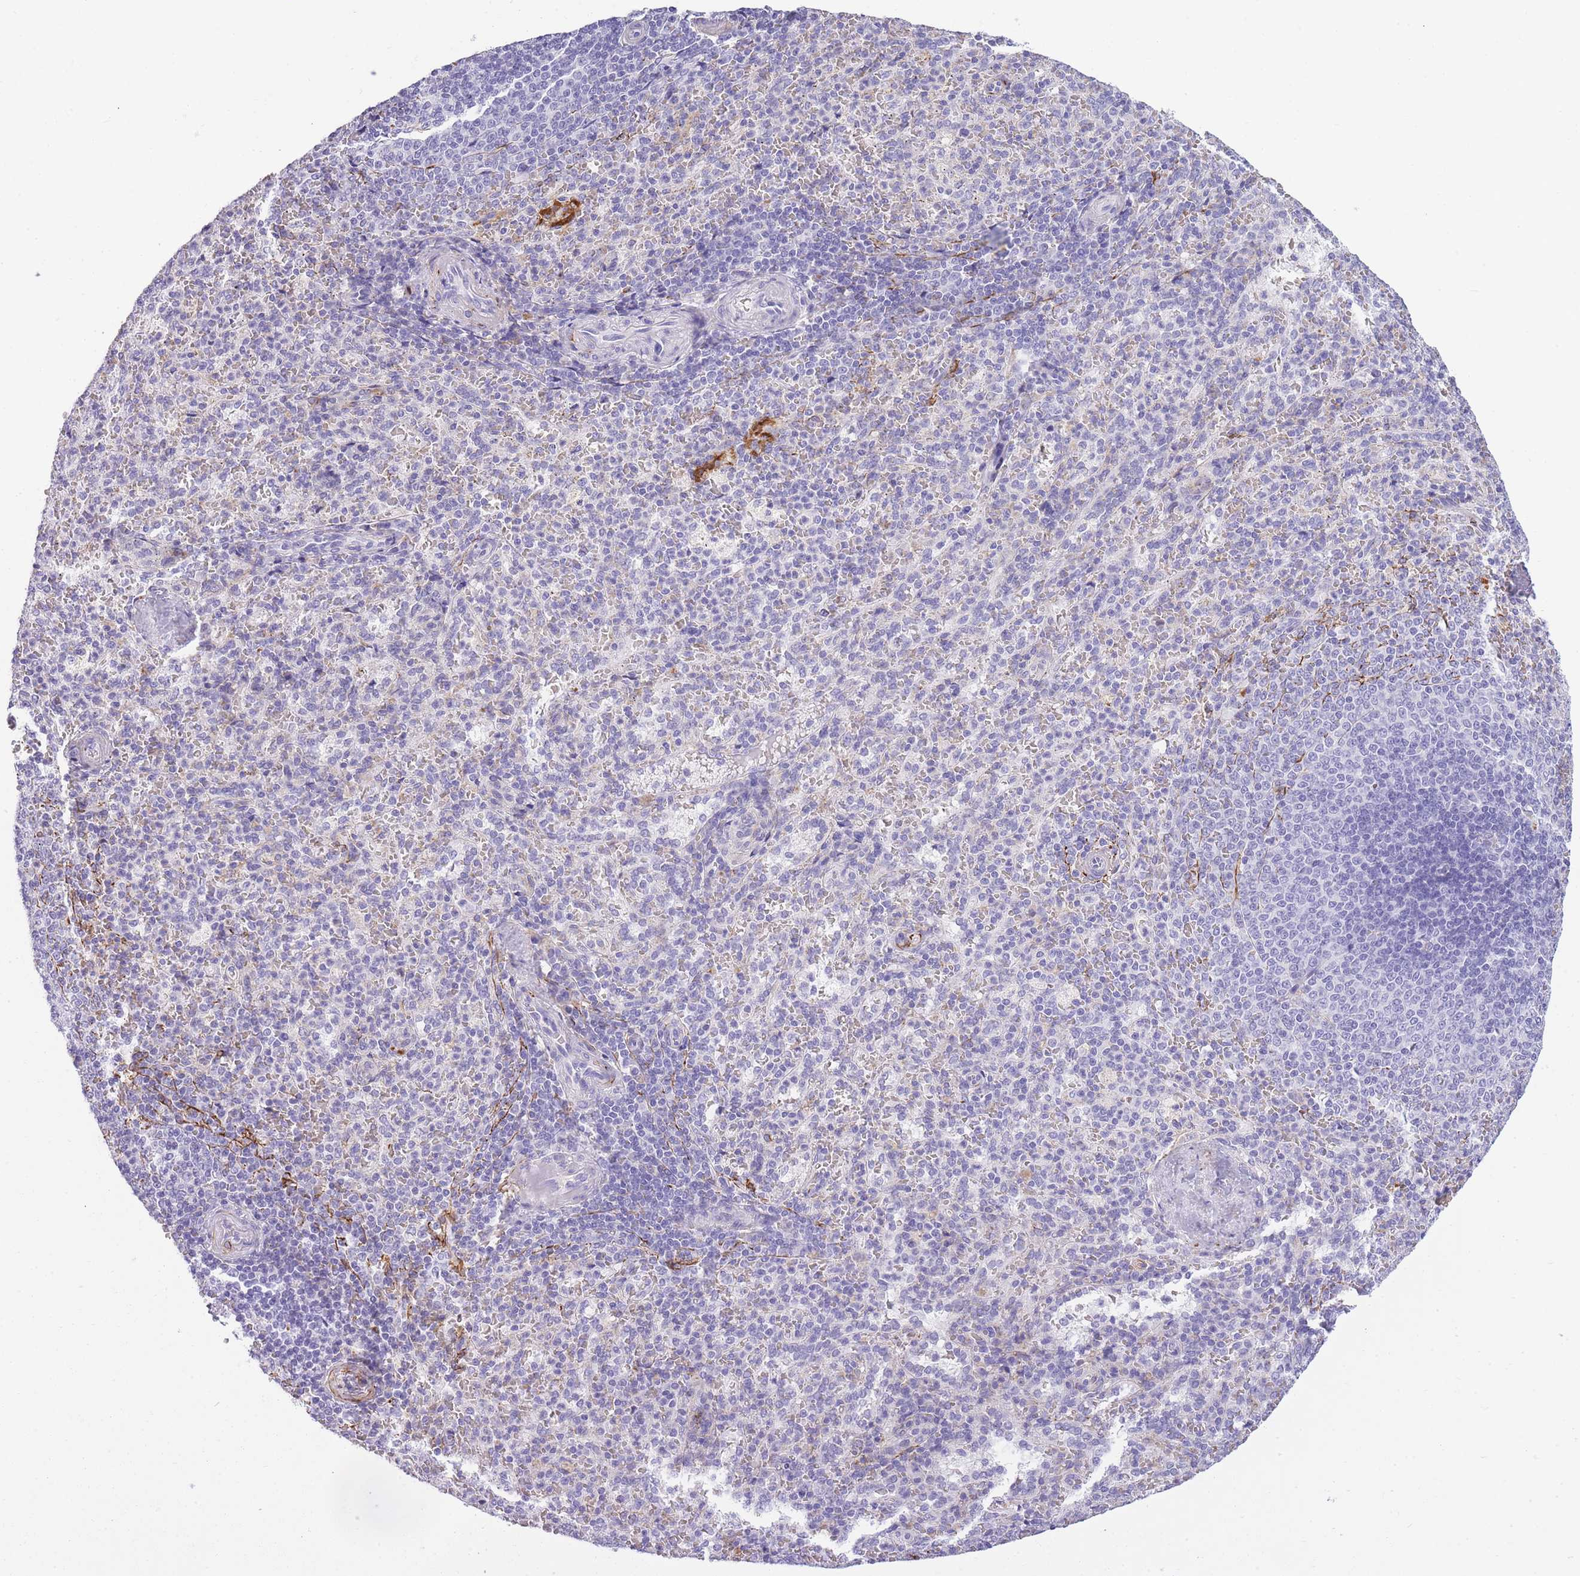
{"staining": {"intensity": "negative", "quantity": "none", "location": "none"}, "tissue": "spleen", "cell_type": "Cells in red pulp", "image_type": "normal", "snomed": [{"axis": "morphology", "description": "Normal tissue, NOS"}, {"axis": "topography", "description": "Spleen"}], "caption": "Spleen stained for a protein using immunohistochemistry exhibits no expression cells in red pulp.", "gene": "RADX", "patient": {"sex": "female", "age": 21}}